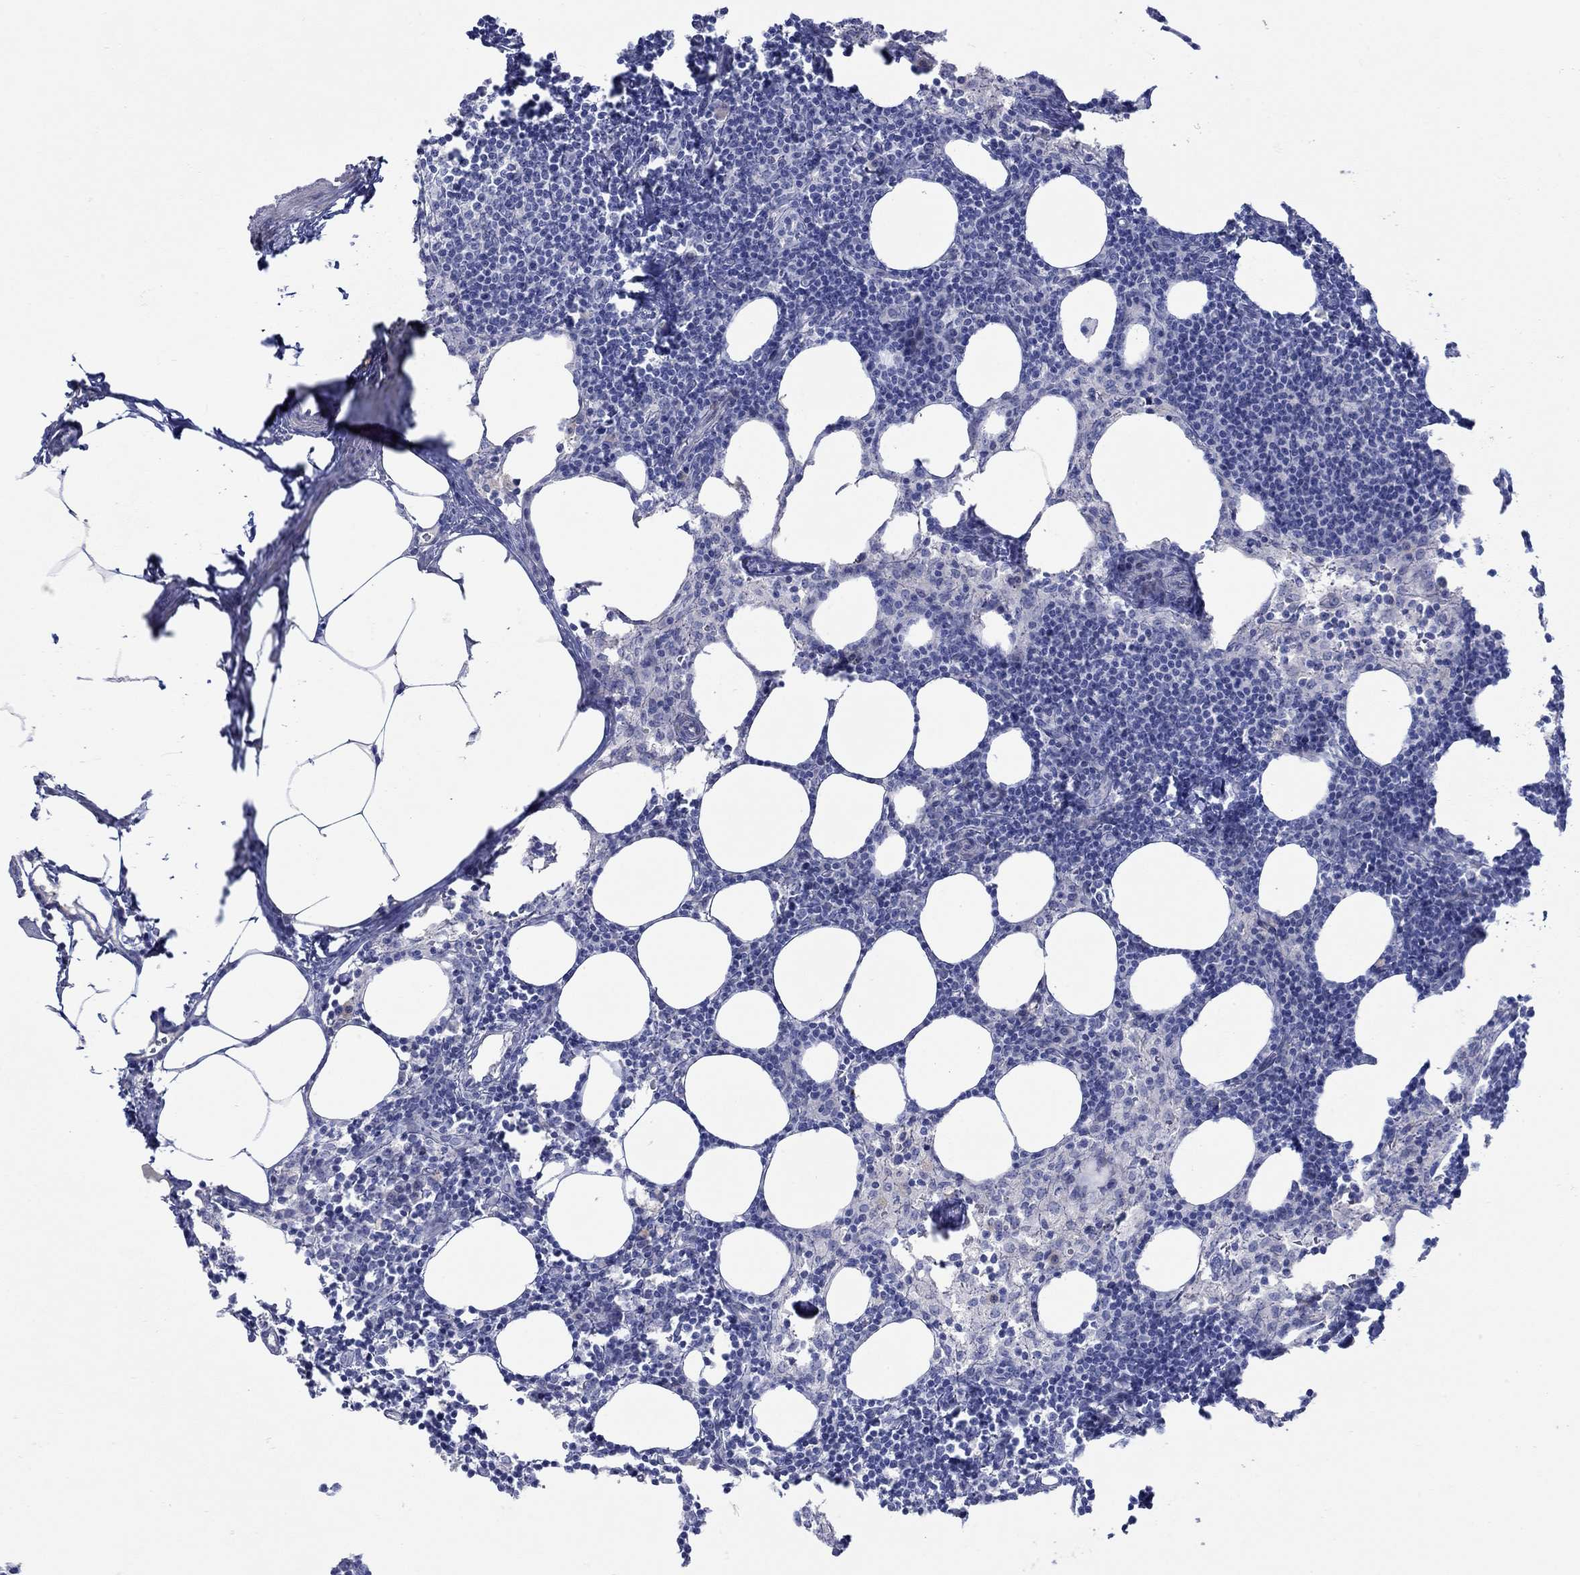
{"staining": {"intensity": "negative", "quantity": "none", "location": "none"}, "tissue": "lymph node", "cell_type": "Germinal center cells", "image_type": "normal", "snomed": [{"axis": "morphology", "description": "Normal tissue, NOS"}, {"axis": "topography", "description": "Lymph node"}], "caption": "Germinal center cells are negative for protein expression in normal human lymph node.", "gene": "KSR2", "patient": {"sex": "female", "age": 52}}